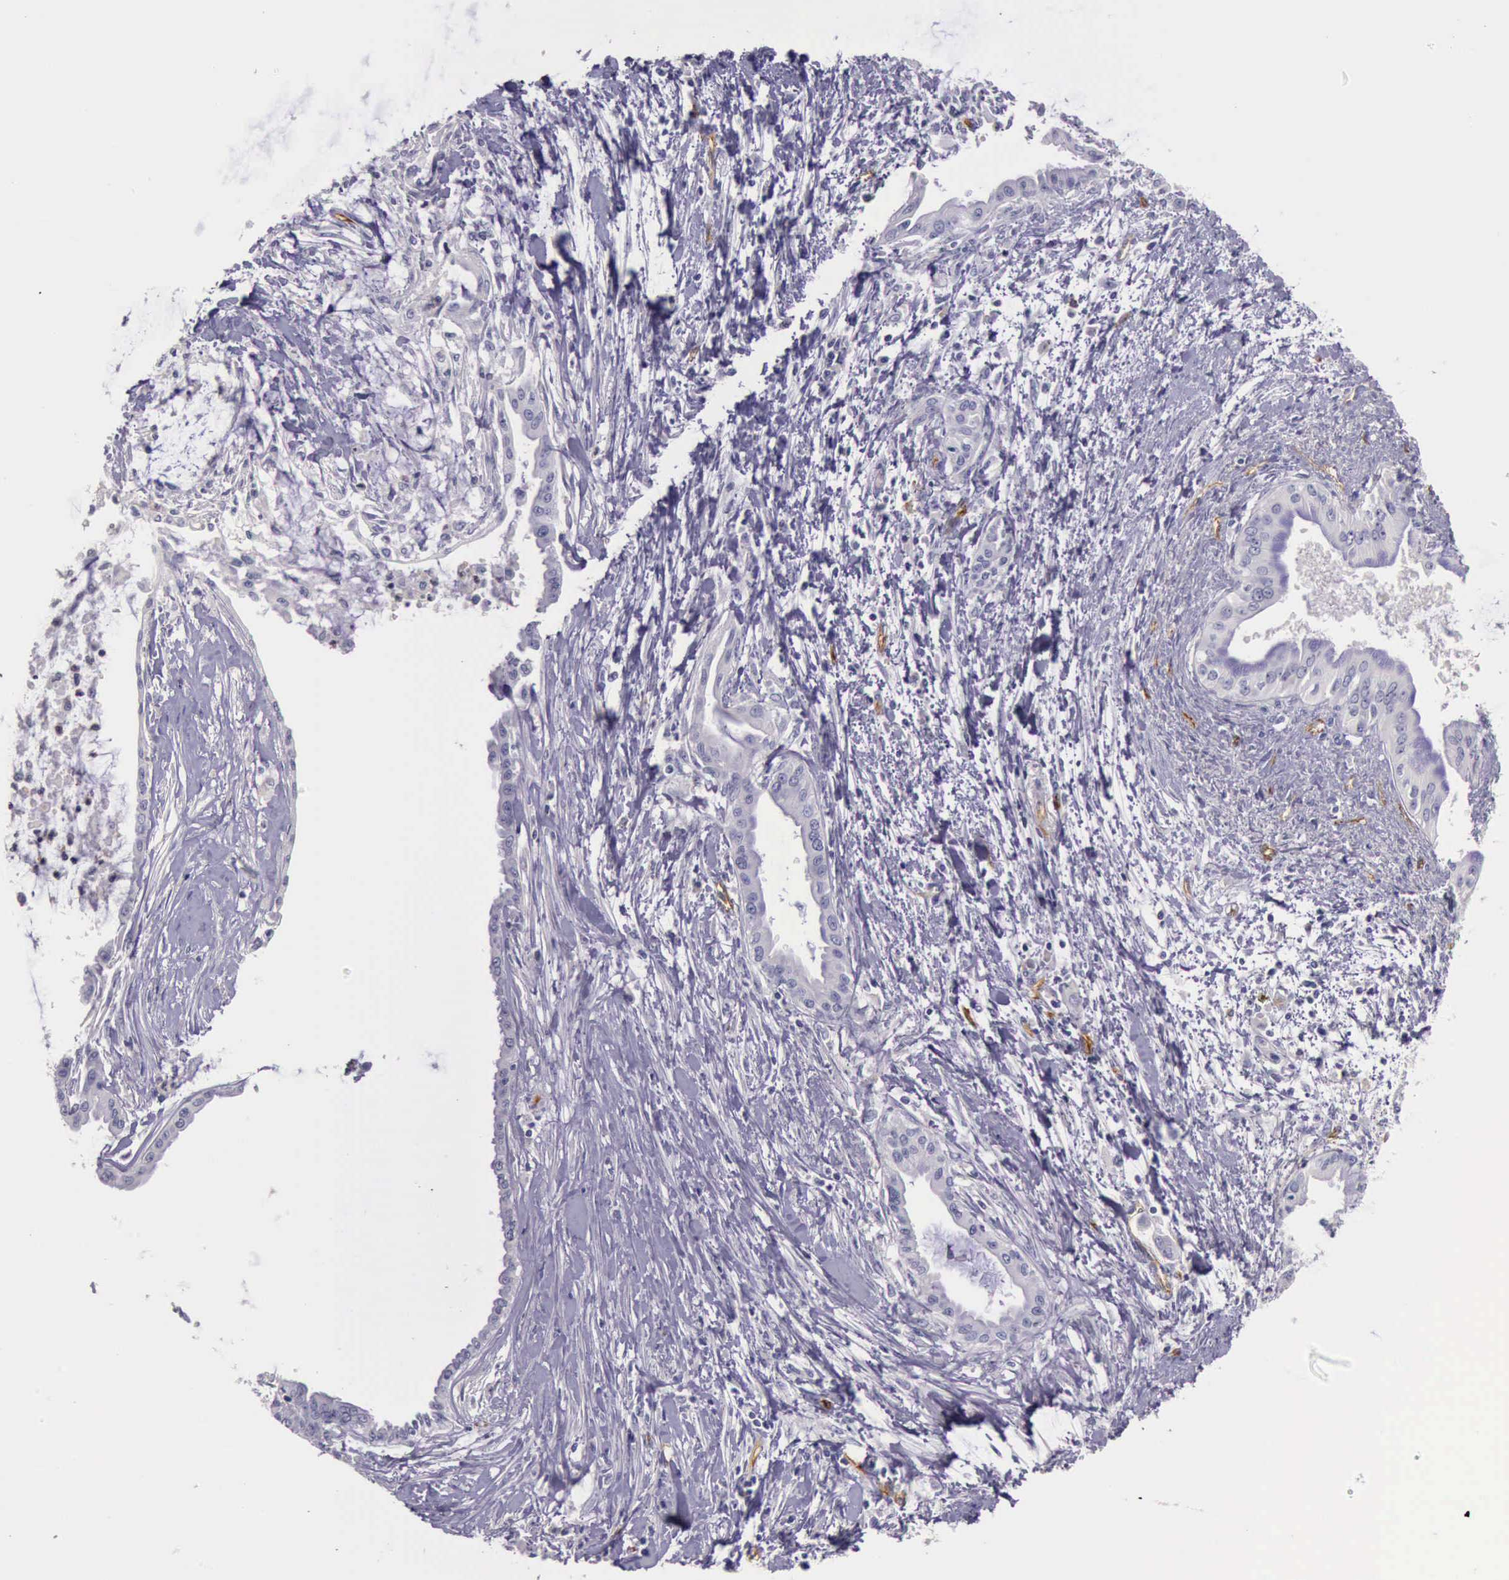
{"staining": {"intensity": "negative", "quantity": "none", "location": "none"}, "tissue": "pancreatic cancer", "cell_type": "Tumor cells", "image_type": "cancer", "snomed": [{"axis": "morphology", "description": "Adenocarcinoma, NOS"}, {"axis": "topography", "description": "Pancreas"}], "caption": "The micrograph demonstrates no significant staining in tumor cells of adenocarcinoma (pancreatic). The staining is performed using DAB (3,3'-diaminobenzidine) brown chromogen with nuclei counter-stained in using hematoxylin.", "gene": "TCEANC", "patient": {"sex": "female", "age": 64}}